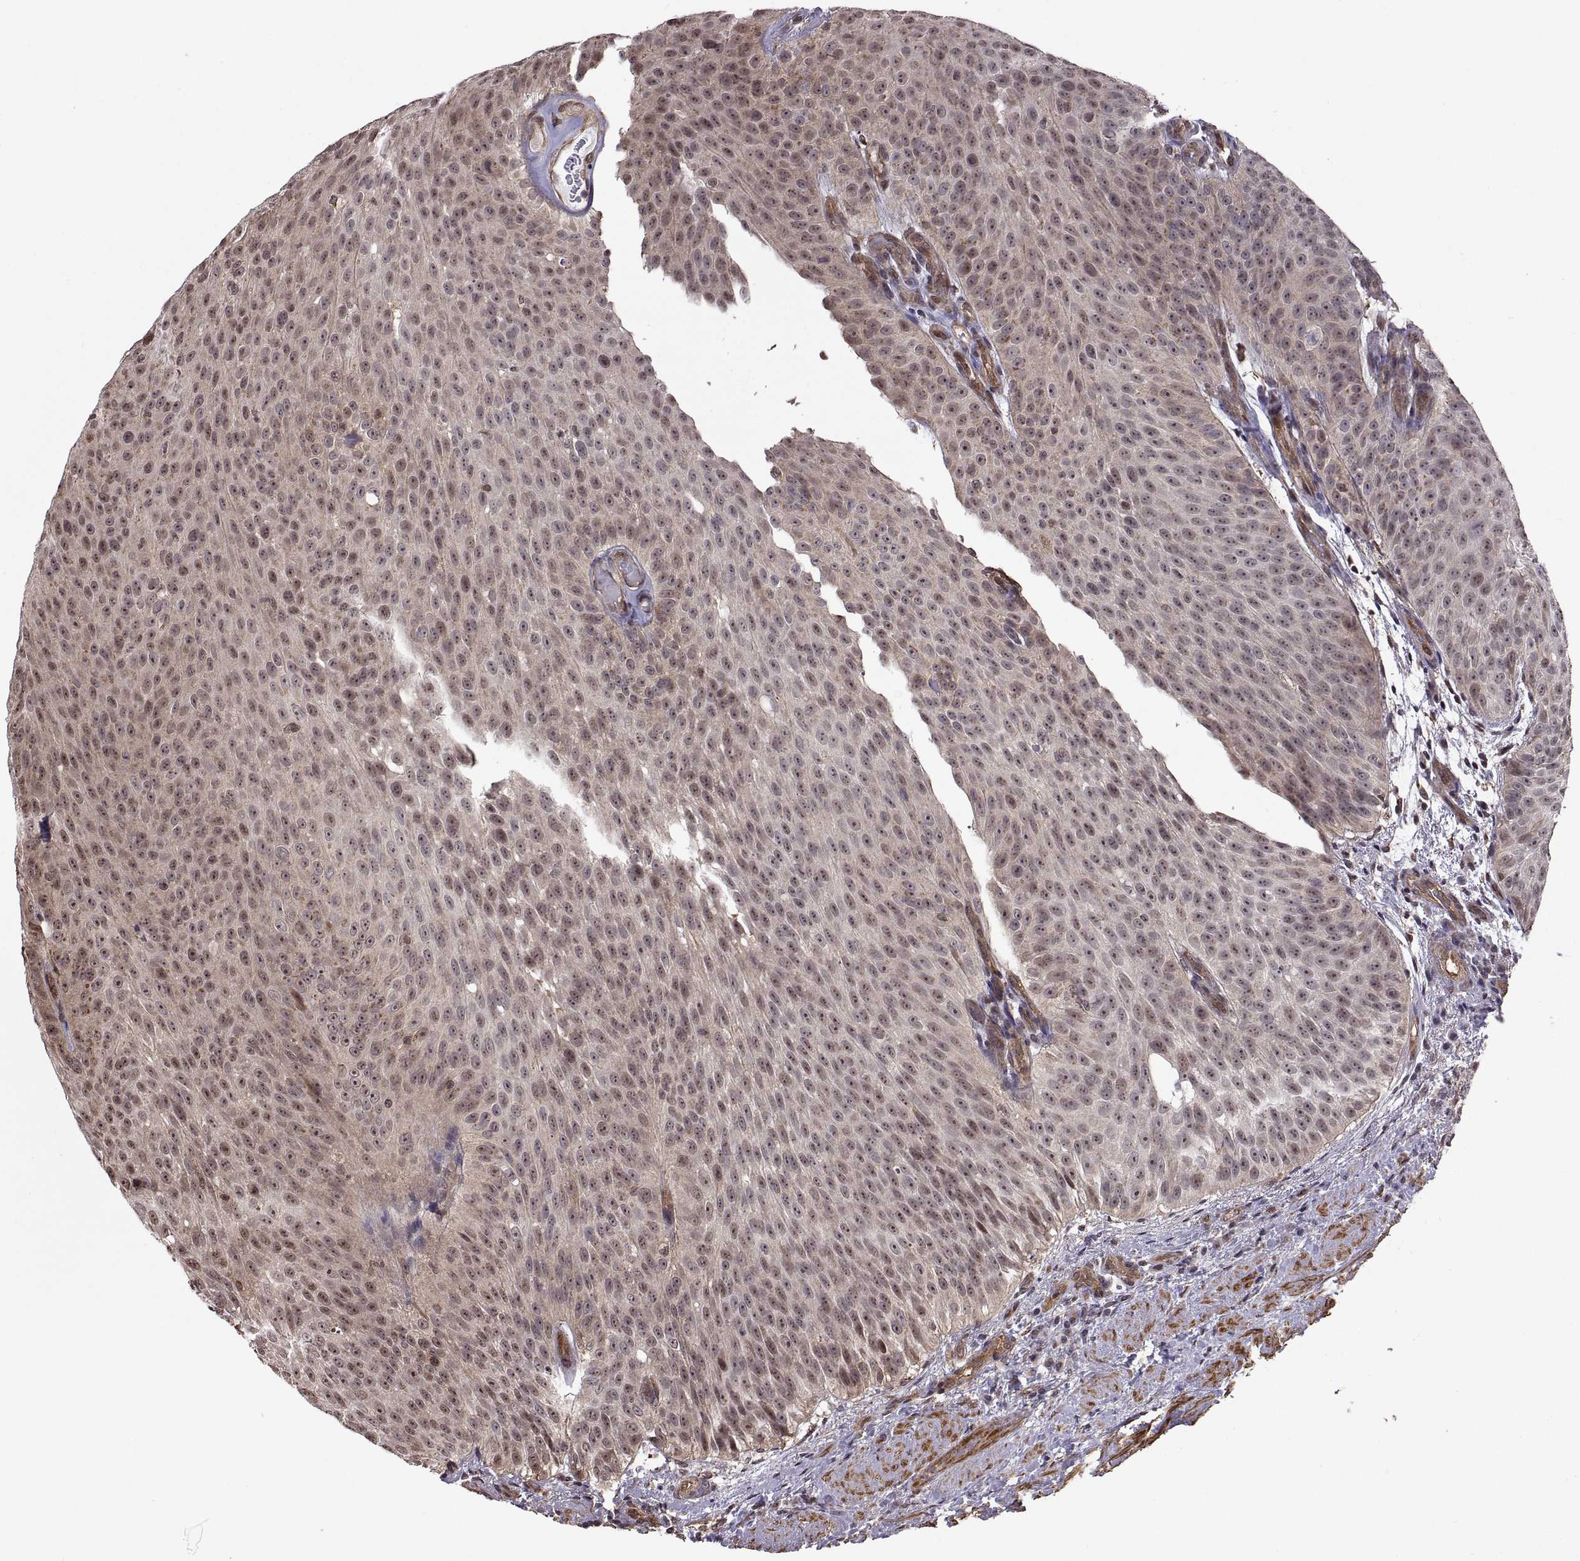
{"staining": {"intensity": "weak", "quantity": "<25%", "location": "nuclear"}, "tissue": "urothelial cancer", "cell_type": "Tumor cells", "image_type": "cancer", "snomed": [{"axis": "morphology", "description": "Urothelial carcinoma, Low grade"}, {"axis": "topography", "description": "Urinary bladder"}], "caption": "A photomicrograph of human urothelial cancer is negative for staining in tumor cells.", "gene": "ARRB1", "patient": {"sex": "male", "age": 78}}